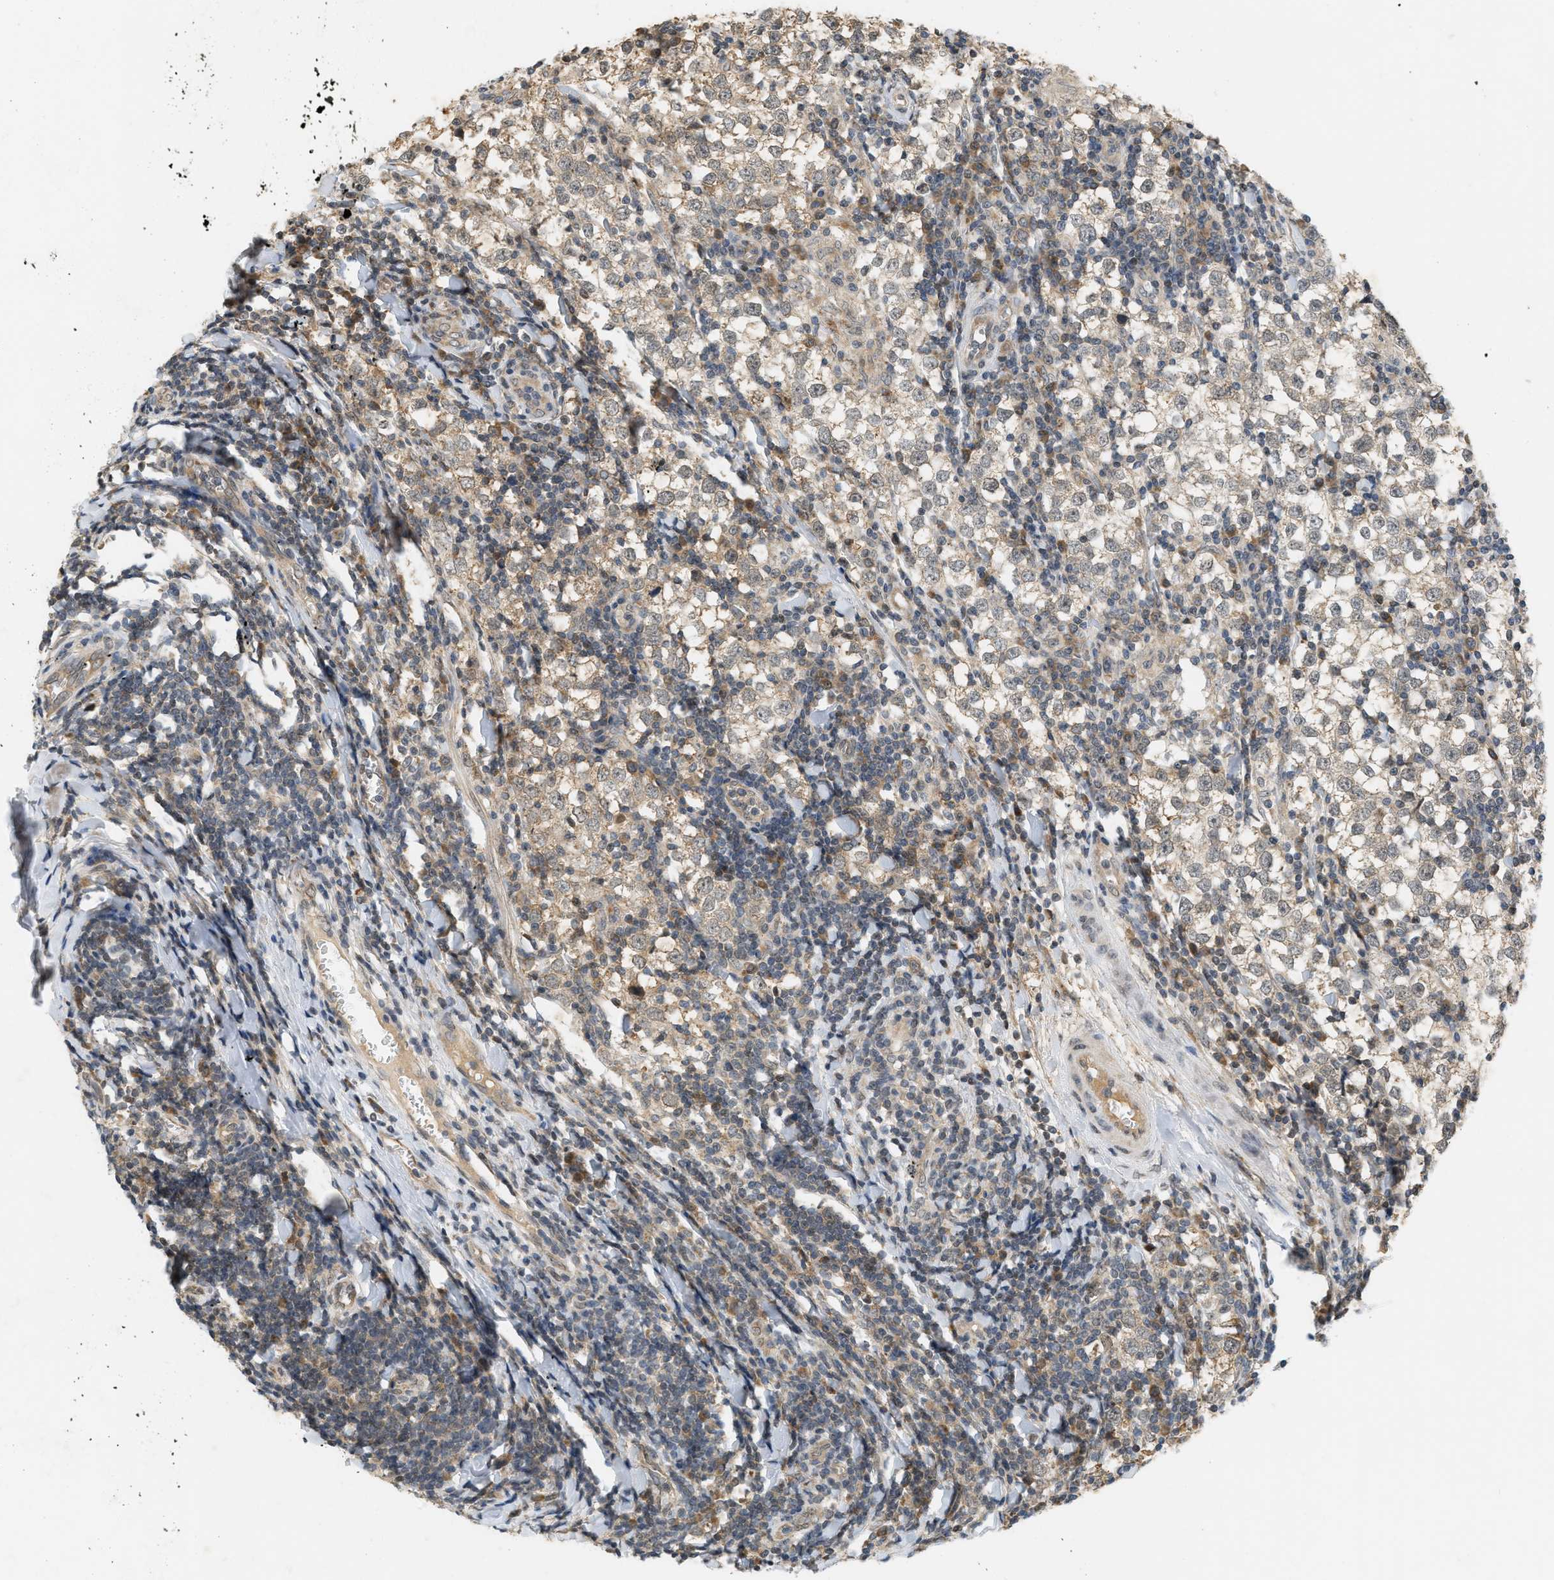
{"staining": {"intensity": "weak", "quantity": "<25%", "location": "cytoplasmic/membranous"}, "tissue": "testis cancer", "cell_type": "Tumor cells", "image_type": "cancer", "snomed": [{"axis": "morphology", "description": "Seminoma, NOS"}, {"axis": "morphology", "description": "Carcinoma, Embryonal, NOS"}, {"axis": "topography", "description": "Testis"}], "caption": "An IHC micrograph of testis cancer (embryonal carcinoma) is shown. There is no staining in tumor cells of testis cancer (embryonal carcinoma).", "gene": "PRKD1", "patient": {"sex": "male", "age": 36}}